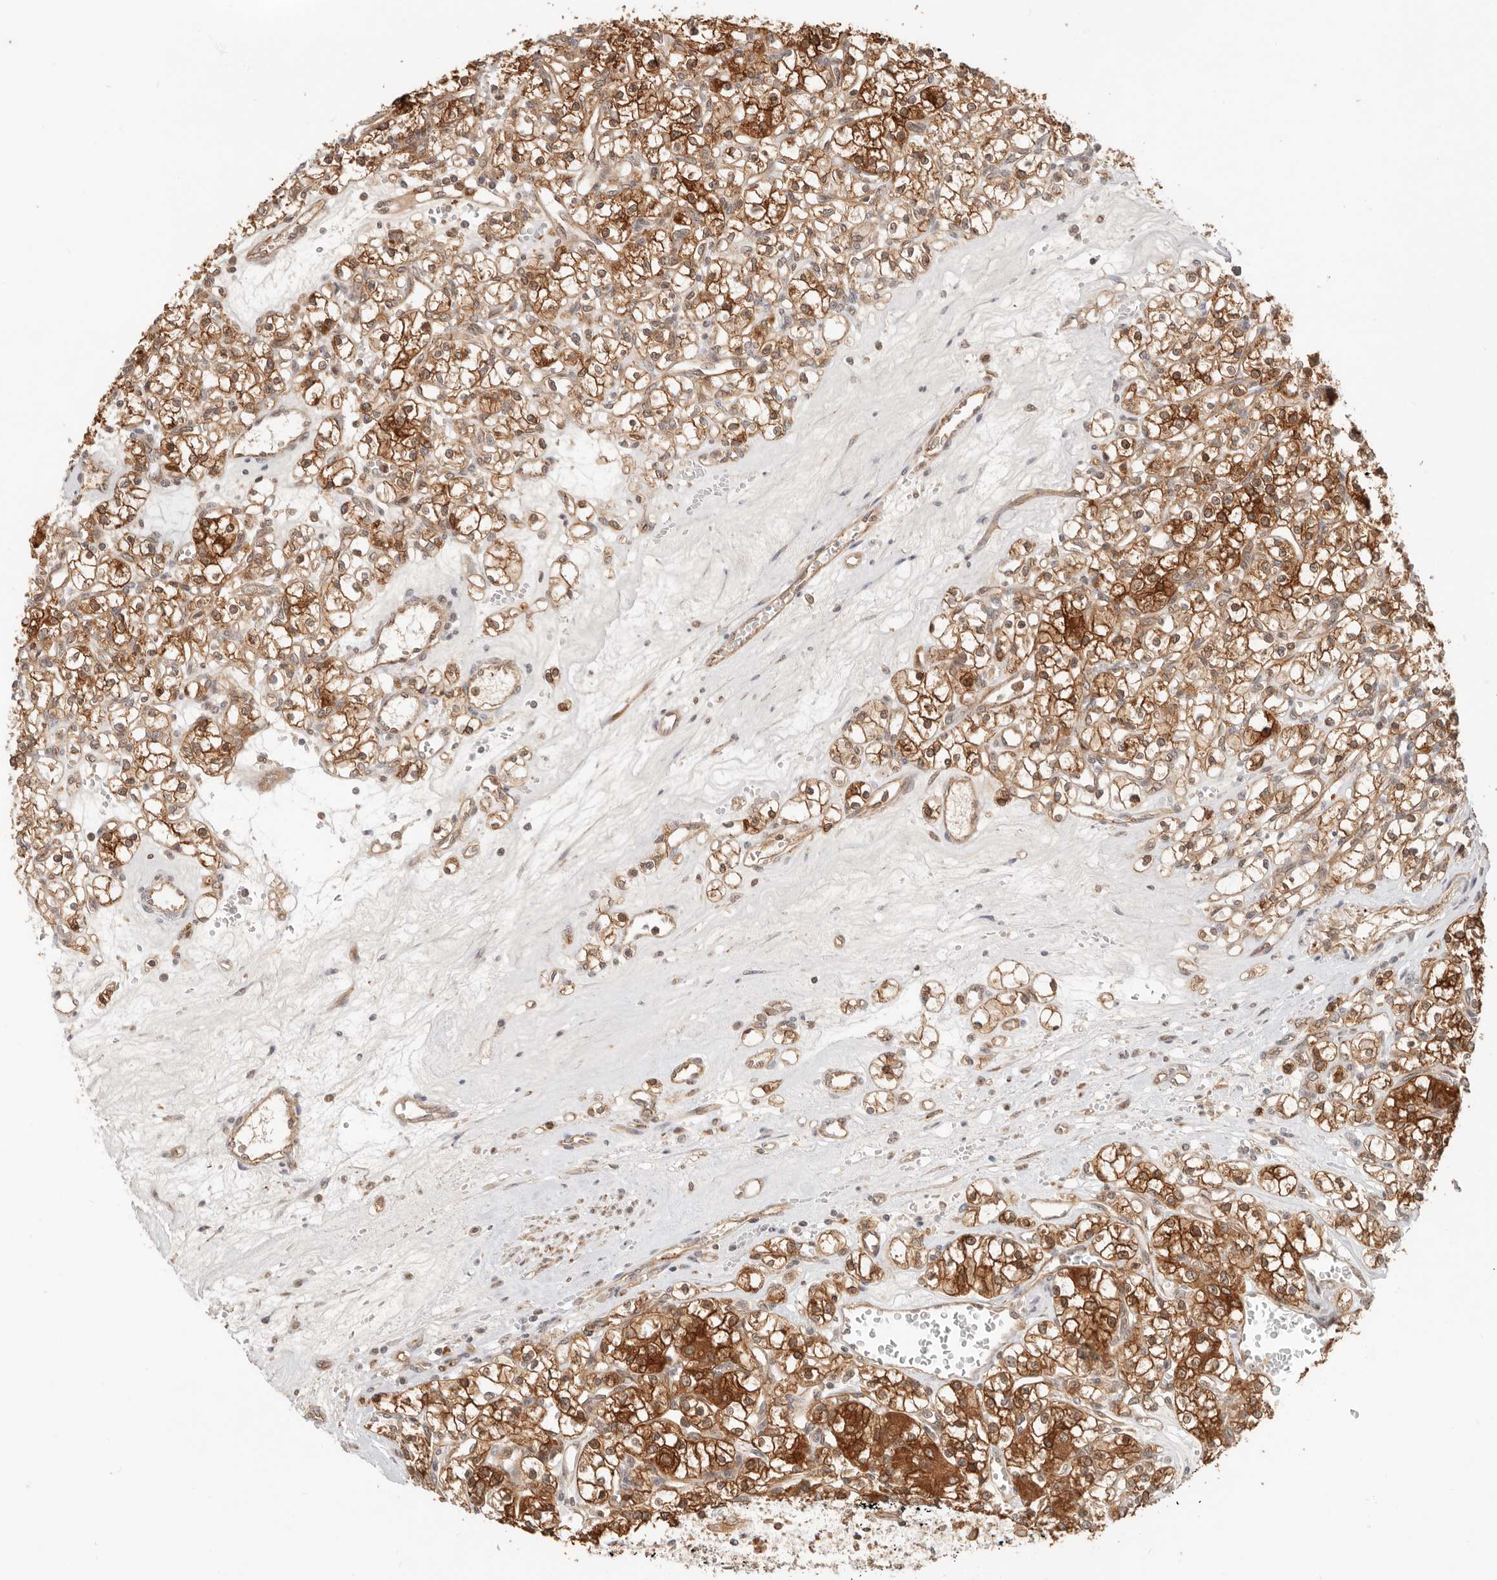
{"staining": {"intensity": "strong", "quantity": ">75%", "location": "cytoplasmic/membranous,nuclear"}, "tissue": "renal cancer", "cell_type": "Tumor cells", "image_type": "cancer", "snomed": [{"axis": "morphology", "description": "Adenocarcinoma, NOS"}, {"axis": "topography", "description": "Kidney"}], "caption": "Adenocarcinoma (renal) tissue reveals strong cytoplasmic/membranous and nuclear positivity in about >75% of tumor cells, visualized by immunohistochemistry. Immunohistochemistry stains the protein in brown and the nuclei are stained blue.", "gene": "HEXD", "patient": {"sex": "female", "age": 59}}